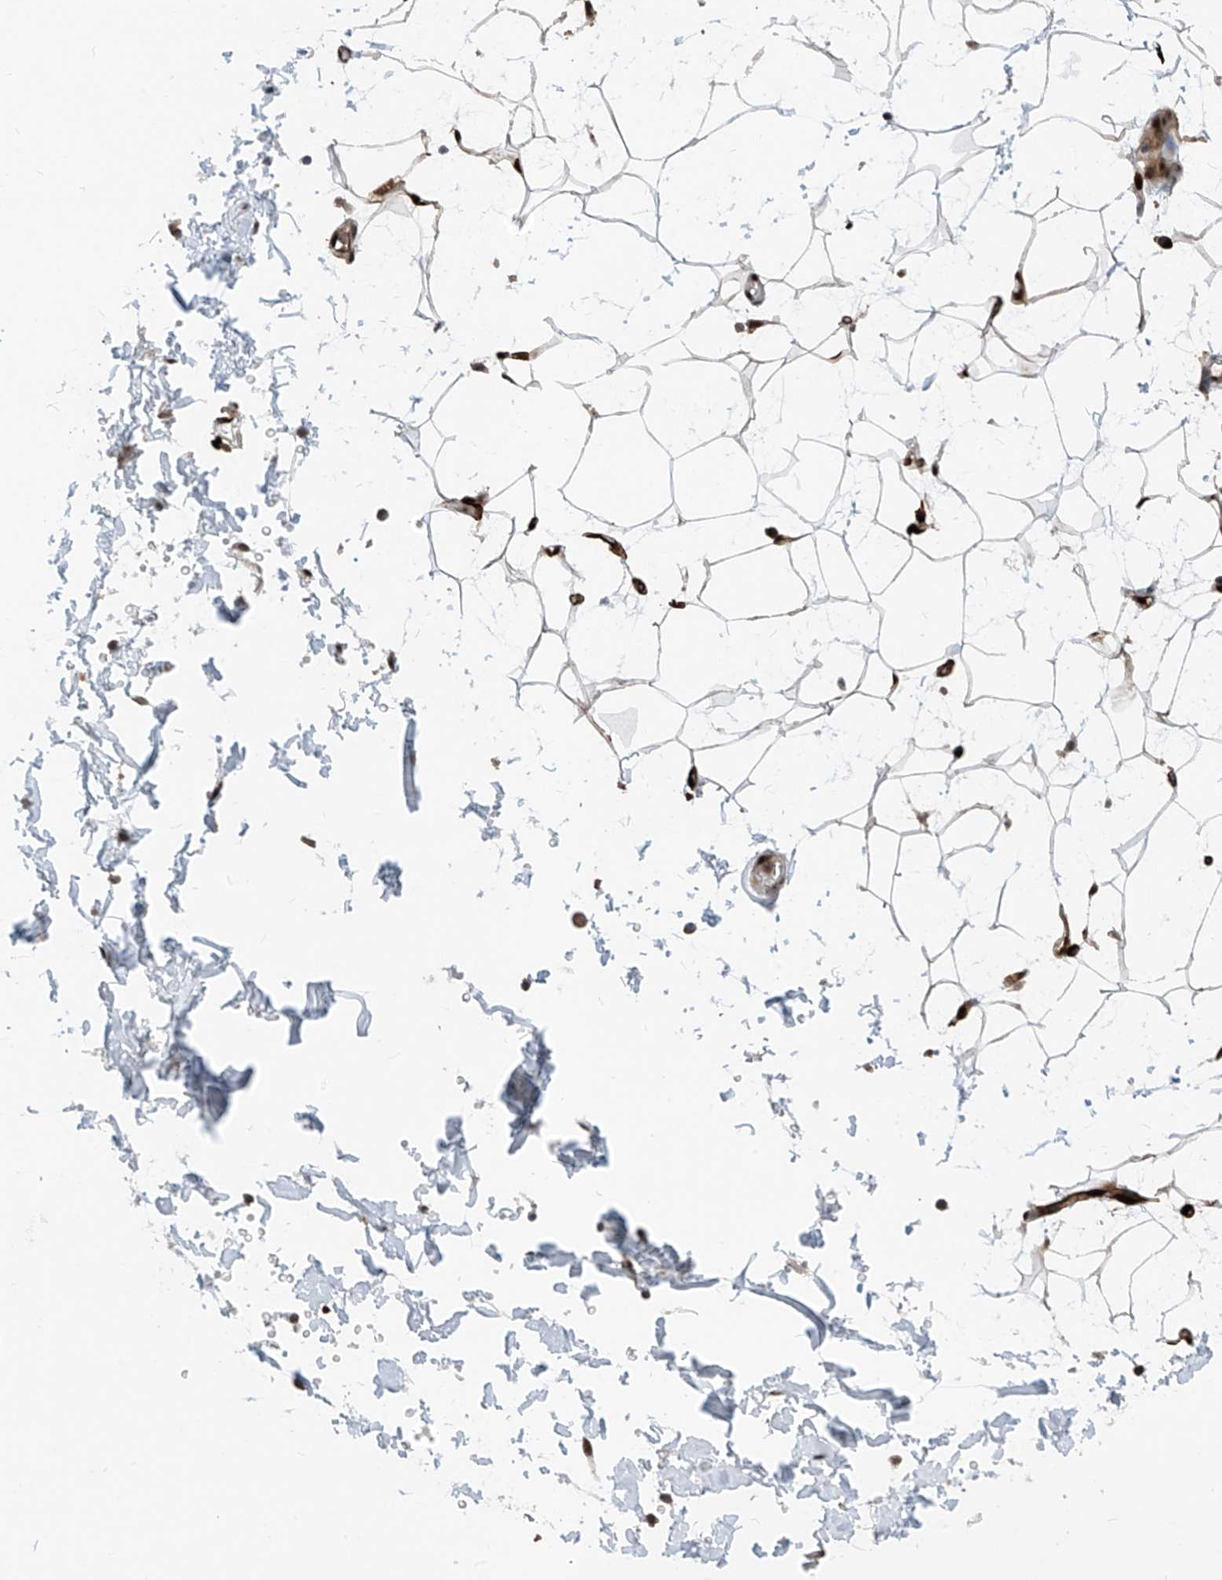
{"staining": {"intensity": "strong", "quantity": ">75%", "location": "cytoplasmic/membranous"}, "tissue": "adipose tissue", "cell_type": "Adipocytes", "image_type": "normal", "snomed": [{"axis": "morphology", "description": "Normal tissue, NOS"}, {"axis": "topography", "description": "Soft tissue"}], "caption": "Normal adipose tissue was stained to show a protein in brown. There is high levels of strong cytoplasmic/membranous expression in about >75% of adipocytes.", "gene": "RBP7", "patient": {"sex": "male", "age": 72}}